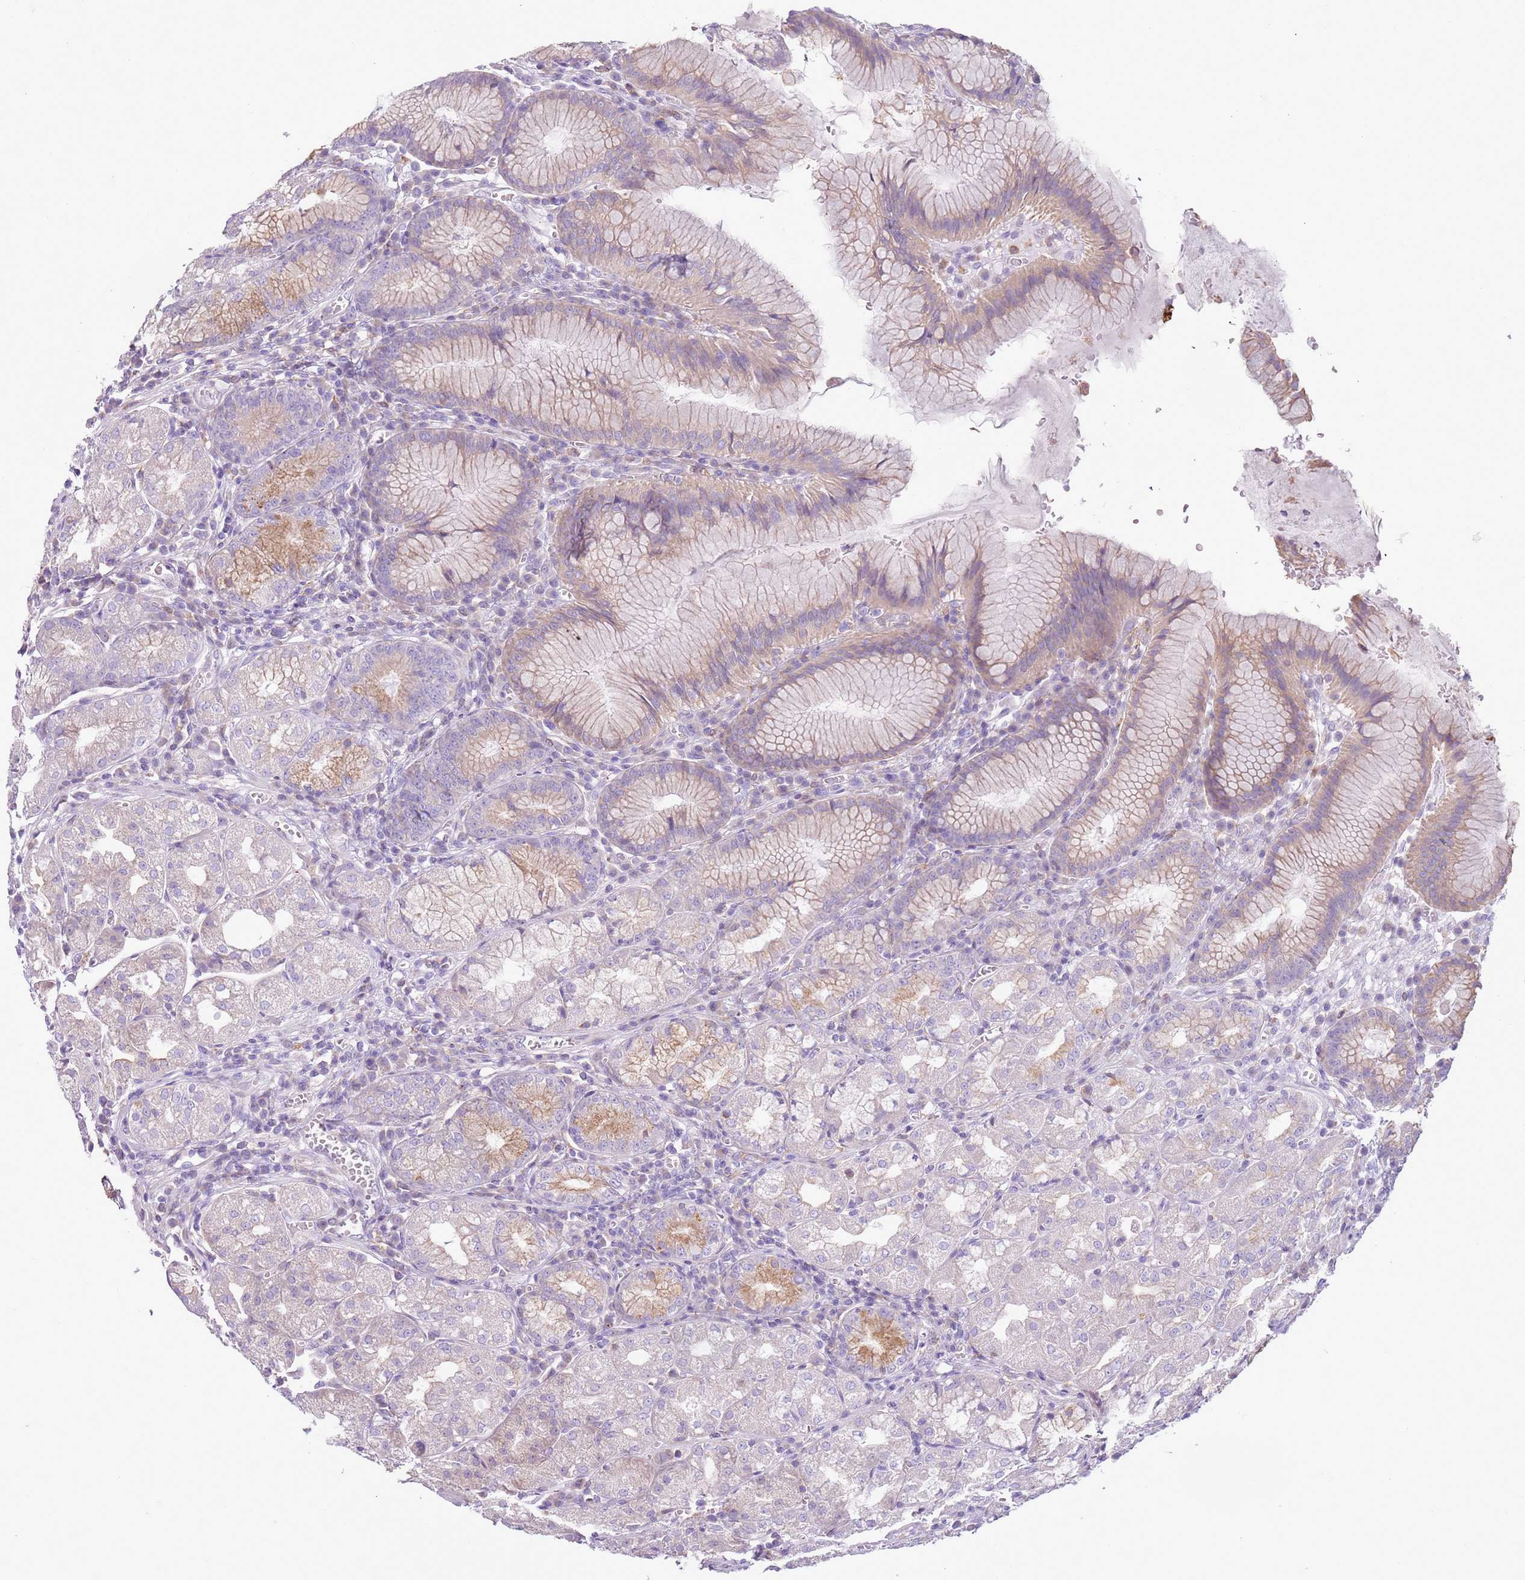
{"staining": {"intensity": "moderate", "quantity": "<25%", "location": "cytoplasmic/membranous"}, "tissue": "stomach", "cell_type": "Glandular cells", "image_type": "normal", "snomed": [{"axis": "morphology", "description": "Normal tissue, NOS"}, {"axis": "topography", "description": "Stomach"}], "caption": "Immunohistochemical staining of benign human stomach reveals low levels of moderate cytoplasmic/membranous expression in approximately <25% of glandular cells.", "gene": "OAF", "patient": {"sex": "male", "age": 55}}